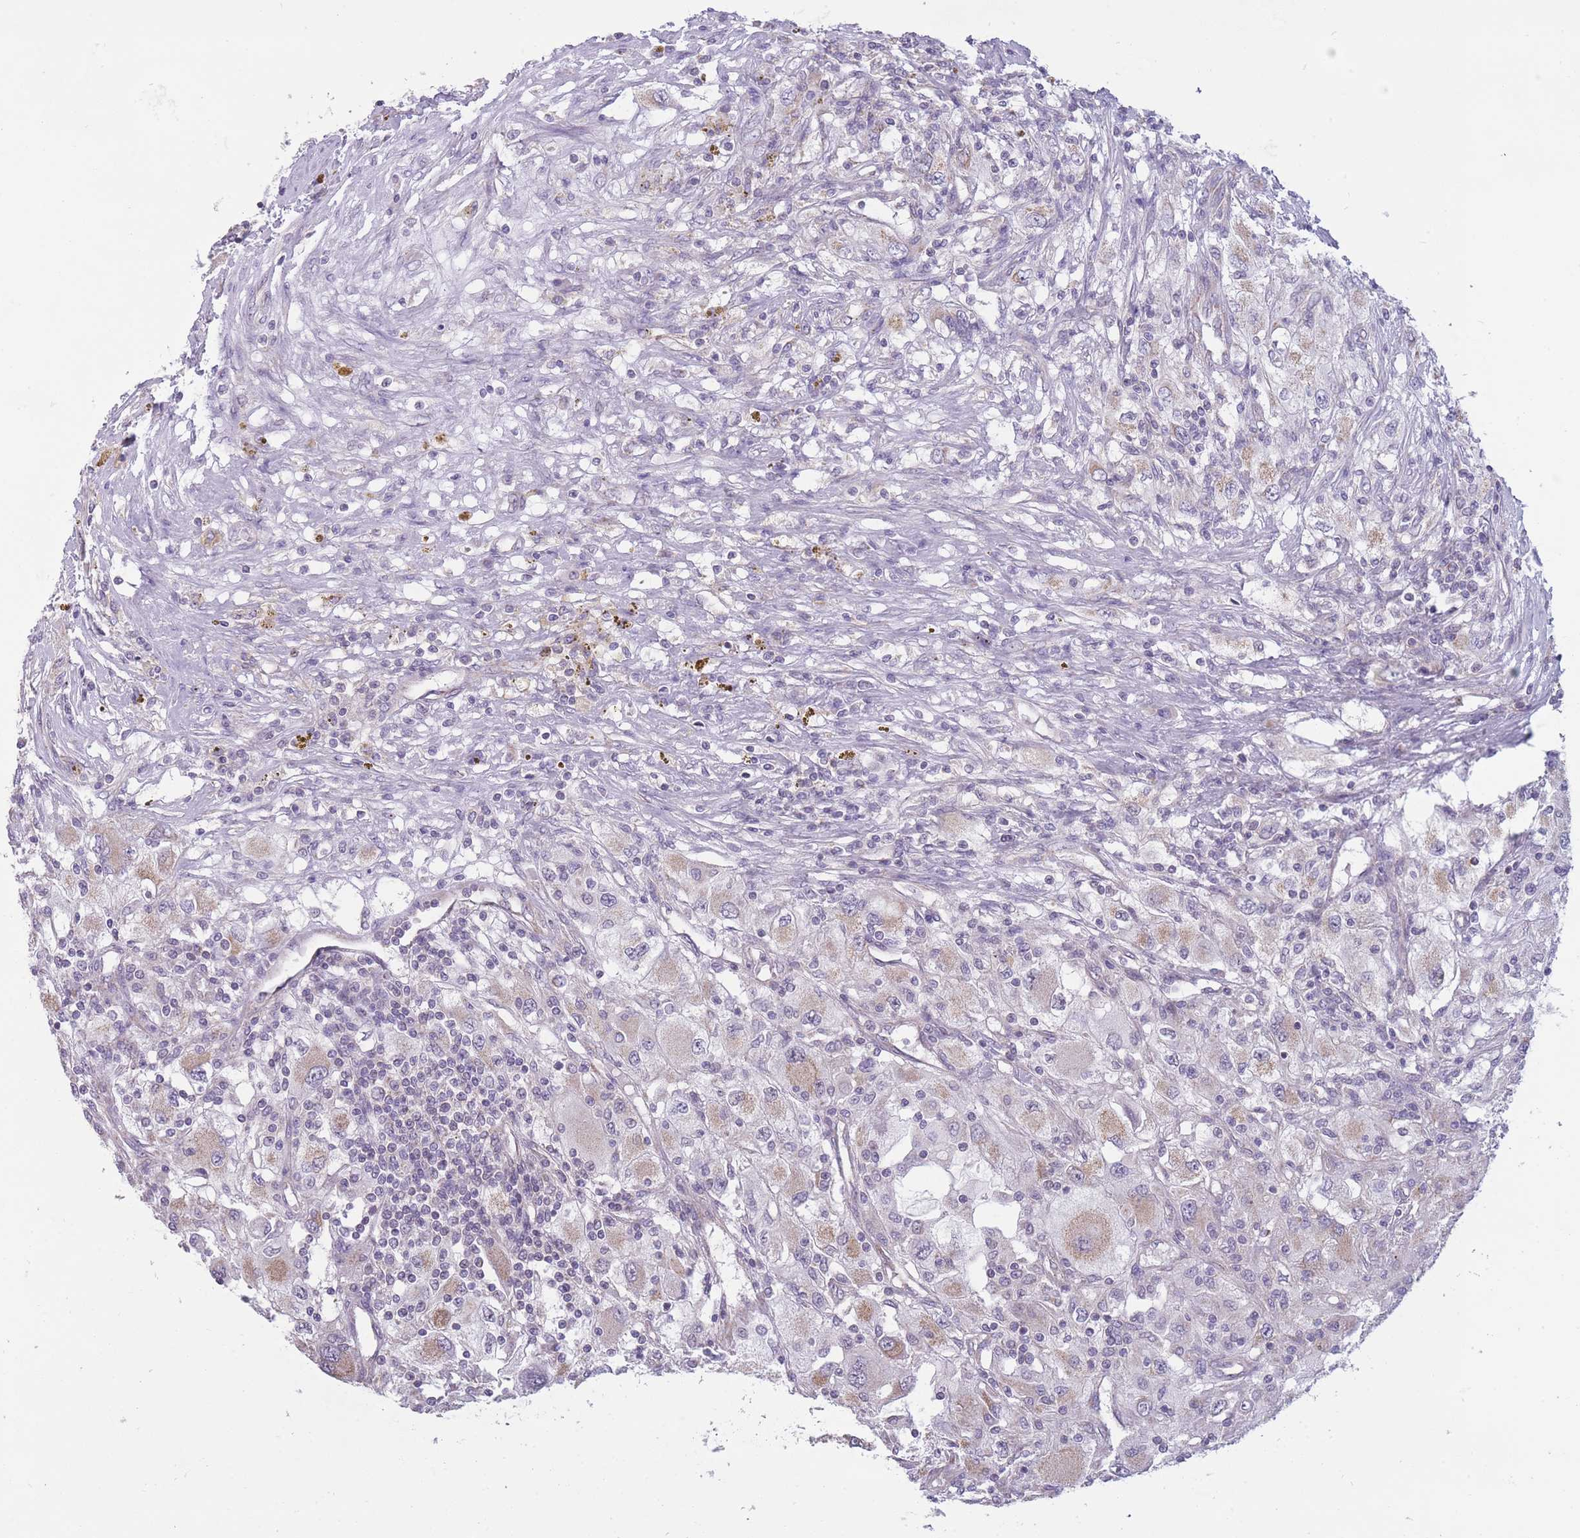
{"staining": {"intensity": "moderate", "quantity": "<25%", "location": "cytoplasmic/membranous"}, "tissue": "renal cancer", "cell_type": "Tumor cells", "image_type": "cancer", "snomed": [{"axis": "morphology", "description": "Adenocarcinoma, NOS"}, {"axis": "topography", "description": "Kidney"}], "caption": "Human renal cancer (adenocarcinoma) stained with a brown dye reveals moderate cytoplasmic/membranous positive expression in approximately <25% of tumor cells.", "gene": "MRPS18C", "patient": {"sex": "female", "age": 67}}